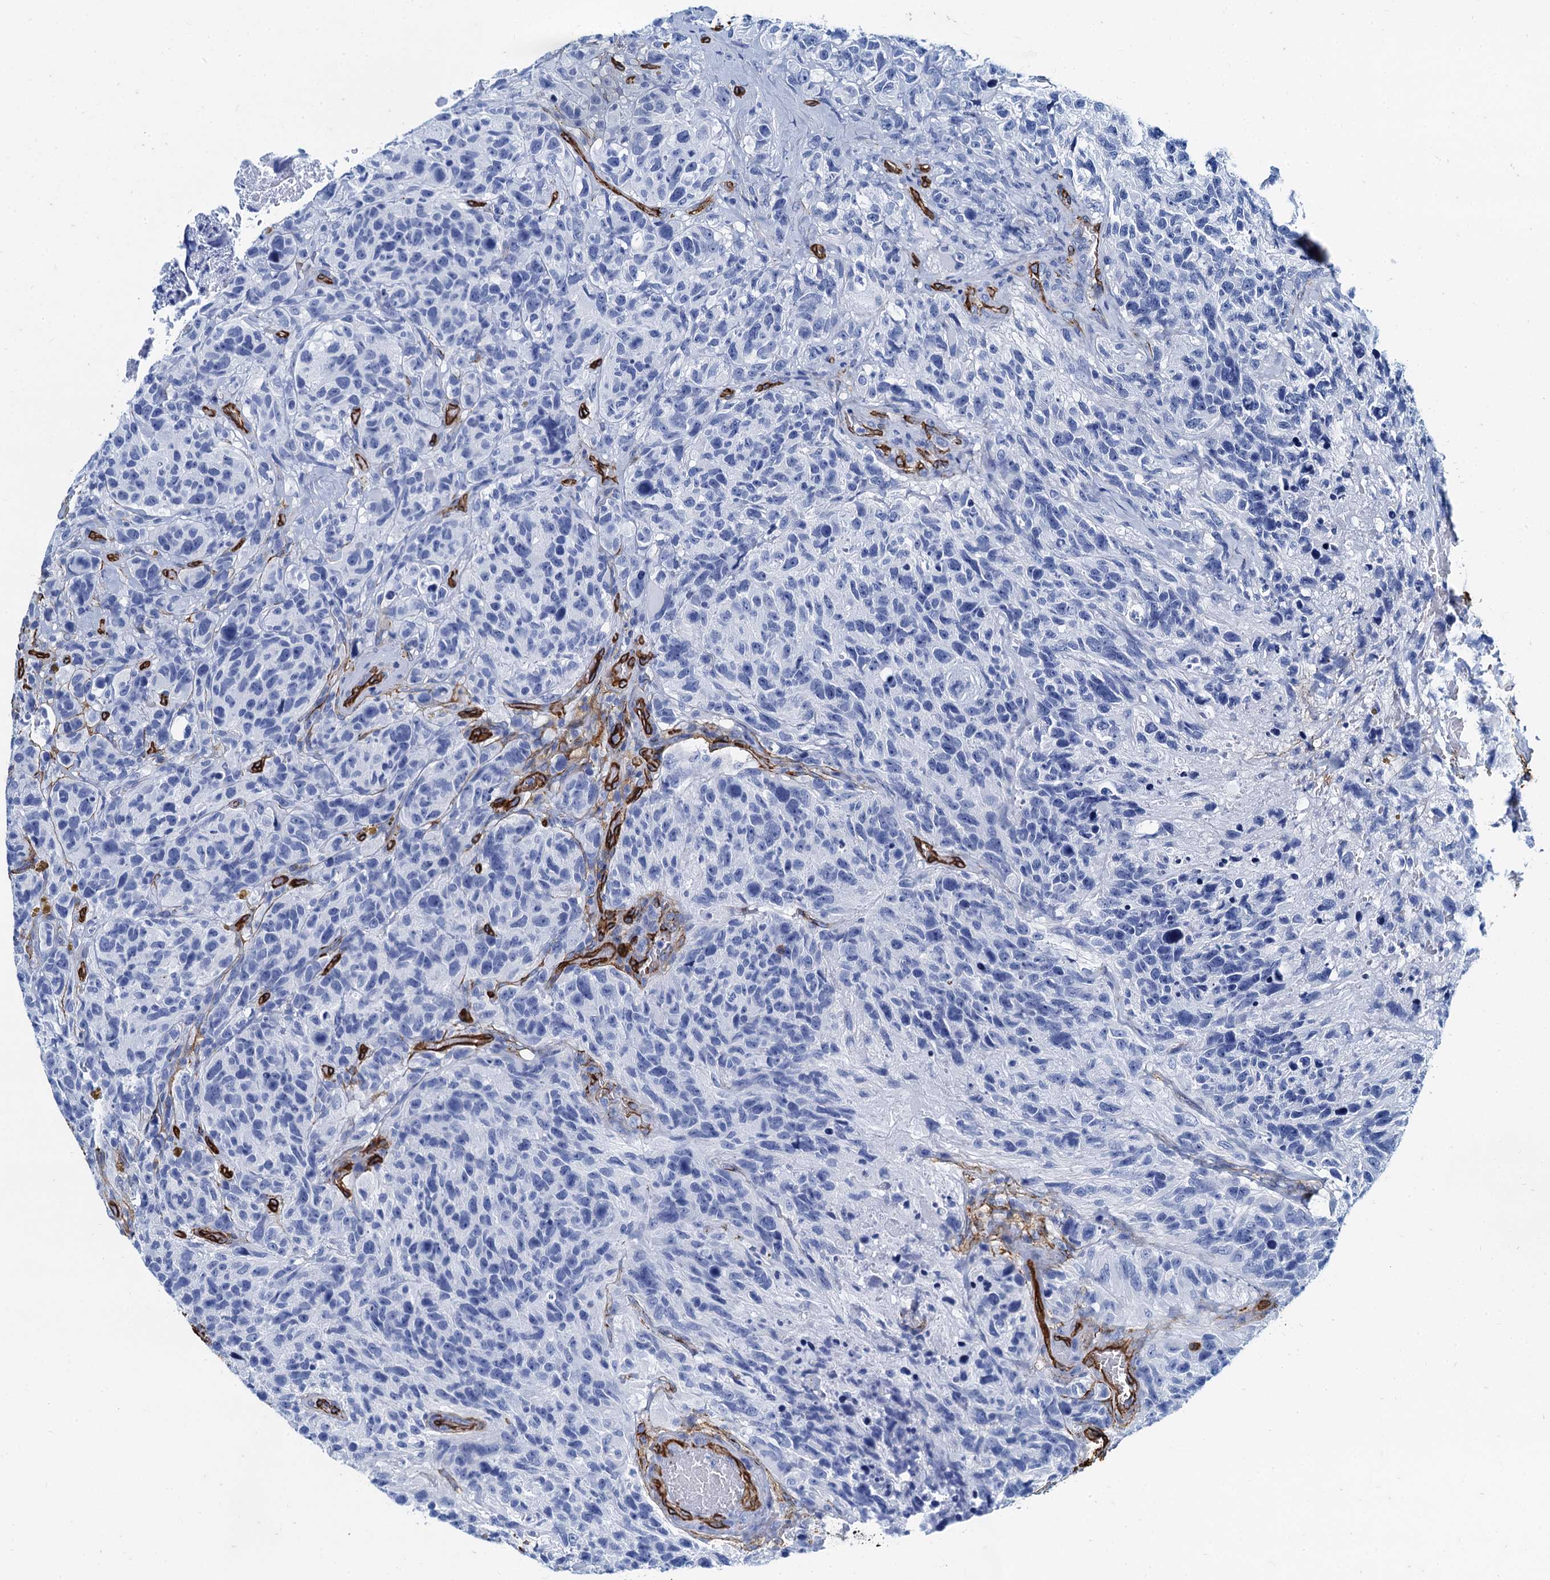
{"staining": {"intensity": "negative", "quantity": "none", "location": "none"}, "tissue": "glioma", "cell_type": "Tumor cells", "image_type": "cancer", "snomed": [{"axis": "morphology", "description": "Glioma, malignant, High grade"}, {"axis": "topography", "description": "Brain"}], "caption": "This is an immunohistochemistry image of high-grade glioma (malignant). There is no expression in tumor cells.", "gene": "CAVIN2", "patient": {"sex": "male", "age": 69}}